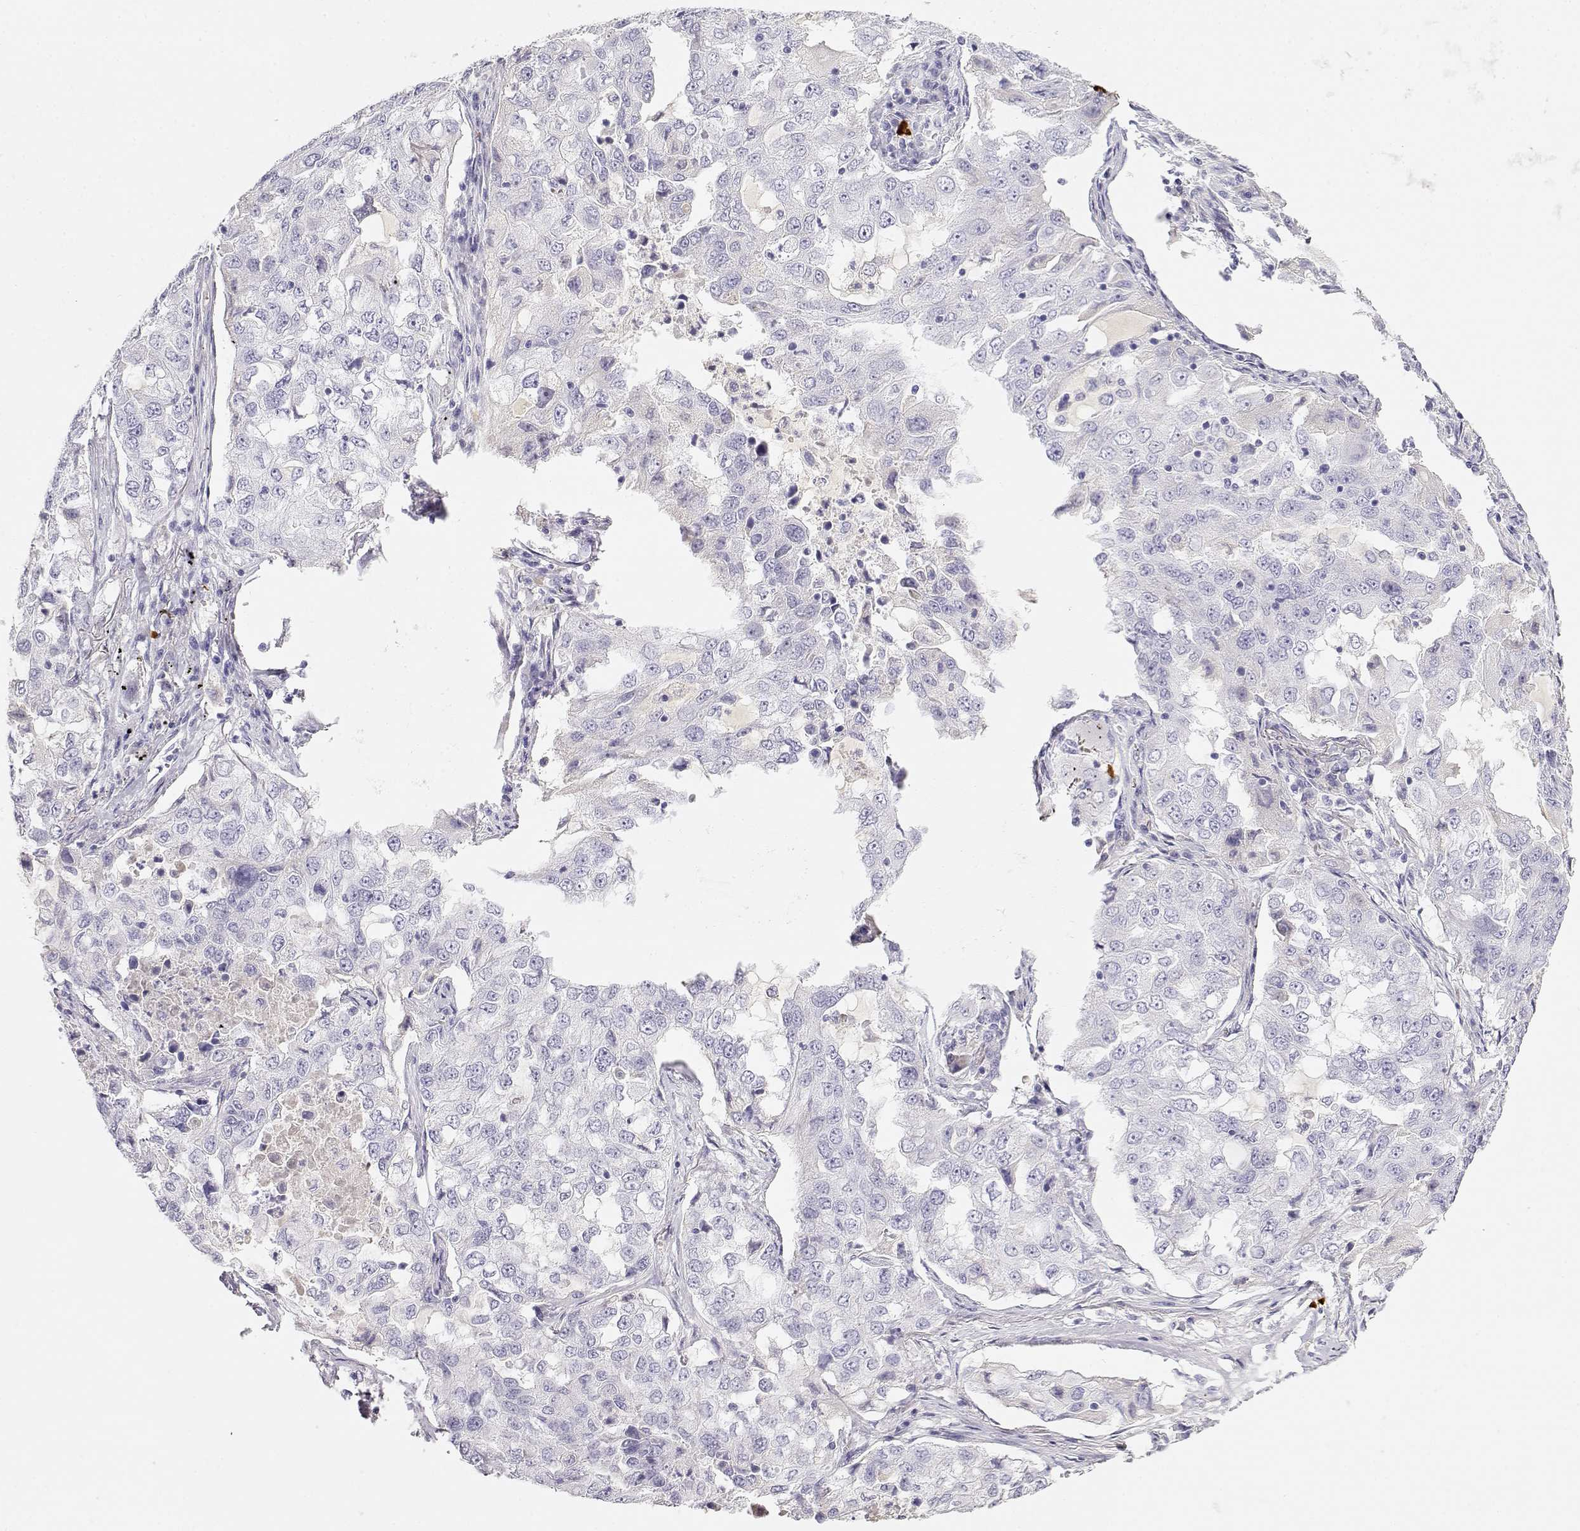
{"staining": {"intensity": "negative", "quantity": "none", "location": "none"}, "tissue": "lung cancer", "cell_type": "Tumor cells", "image_type": "cancer", "snomed": [{"axis": "morphology", "description": "Adenocarcinoma, NOS"}, {"axis": "topography", "description": "Lung"}], "caption": "High power microscopy photomicrograph of an IHC micrograph of lung cancer, revealing no significant staining in tumor cells.", "gene": "GPR174", "patient": {"sex": "female", "age": 61}}